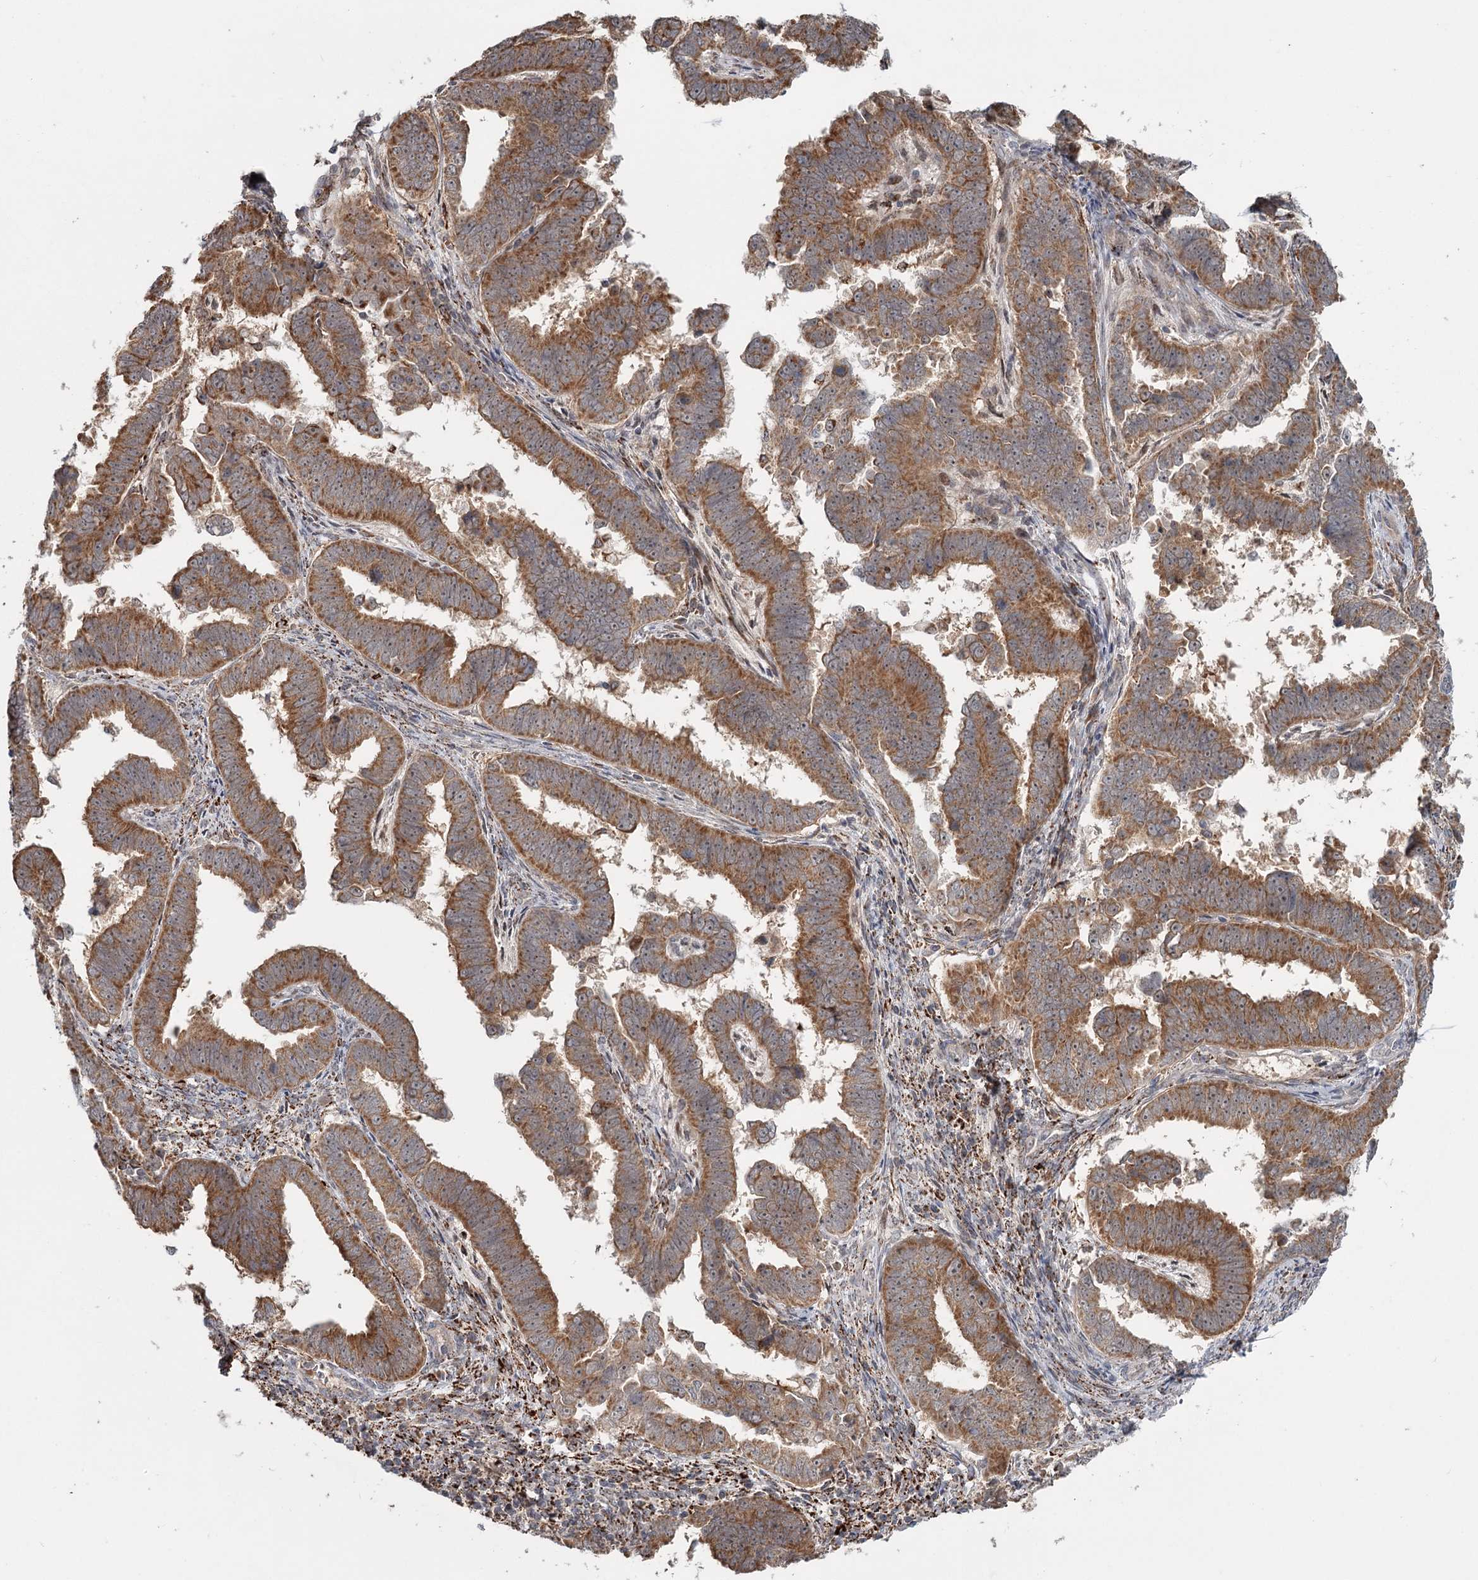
{"staining": {"intensity": "moderate", "quantity": ">75%", "location": "cytoplasmic/membranous"}, "tissue": "endometrial cancer", "cell_type": "Tumor cells", "image_type": "cancer", "snomed": [{"axis": "morphology", "description": "Adenocarcinoma, NOS"}, {"axis": "topography", "description": "Endometrium"}], "caption": "High-power microscopy captured an IHC micrograph of adenocarcinoma (endometrial), revealing moderate cytoplasmic/membranous positivity in approximately >75% of tumor cells.", "gene": "CDC123", "patient": {"sex": "female", "age": 75}}